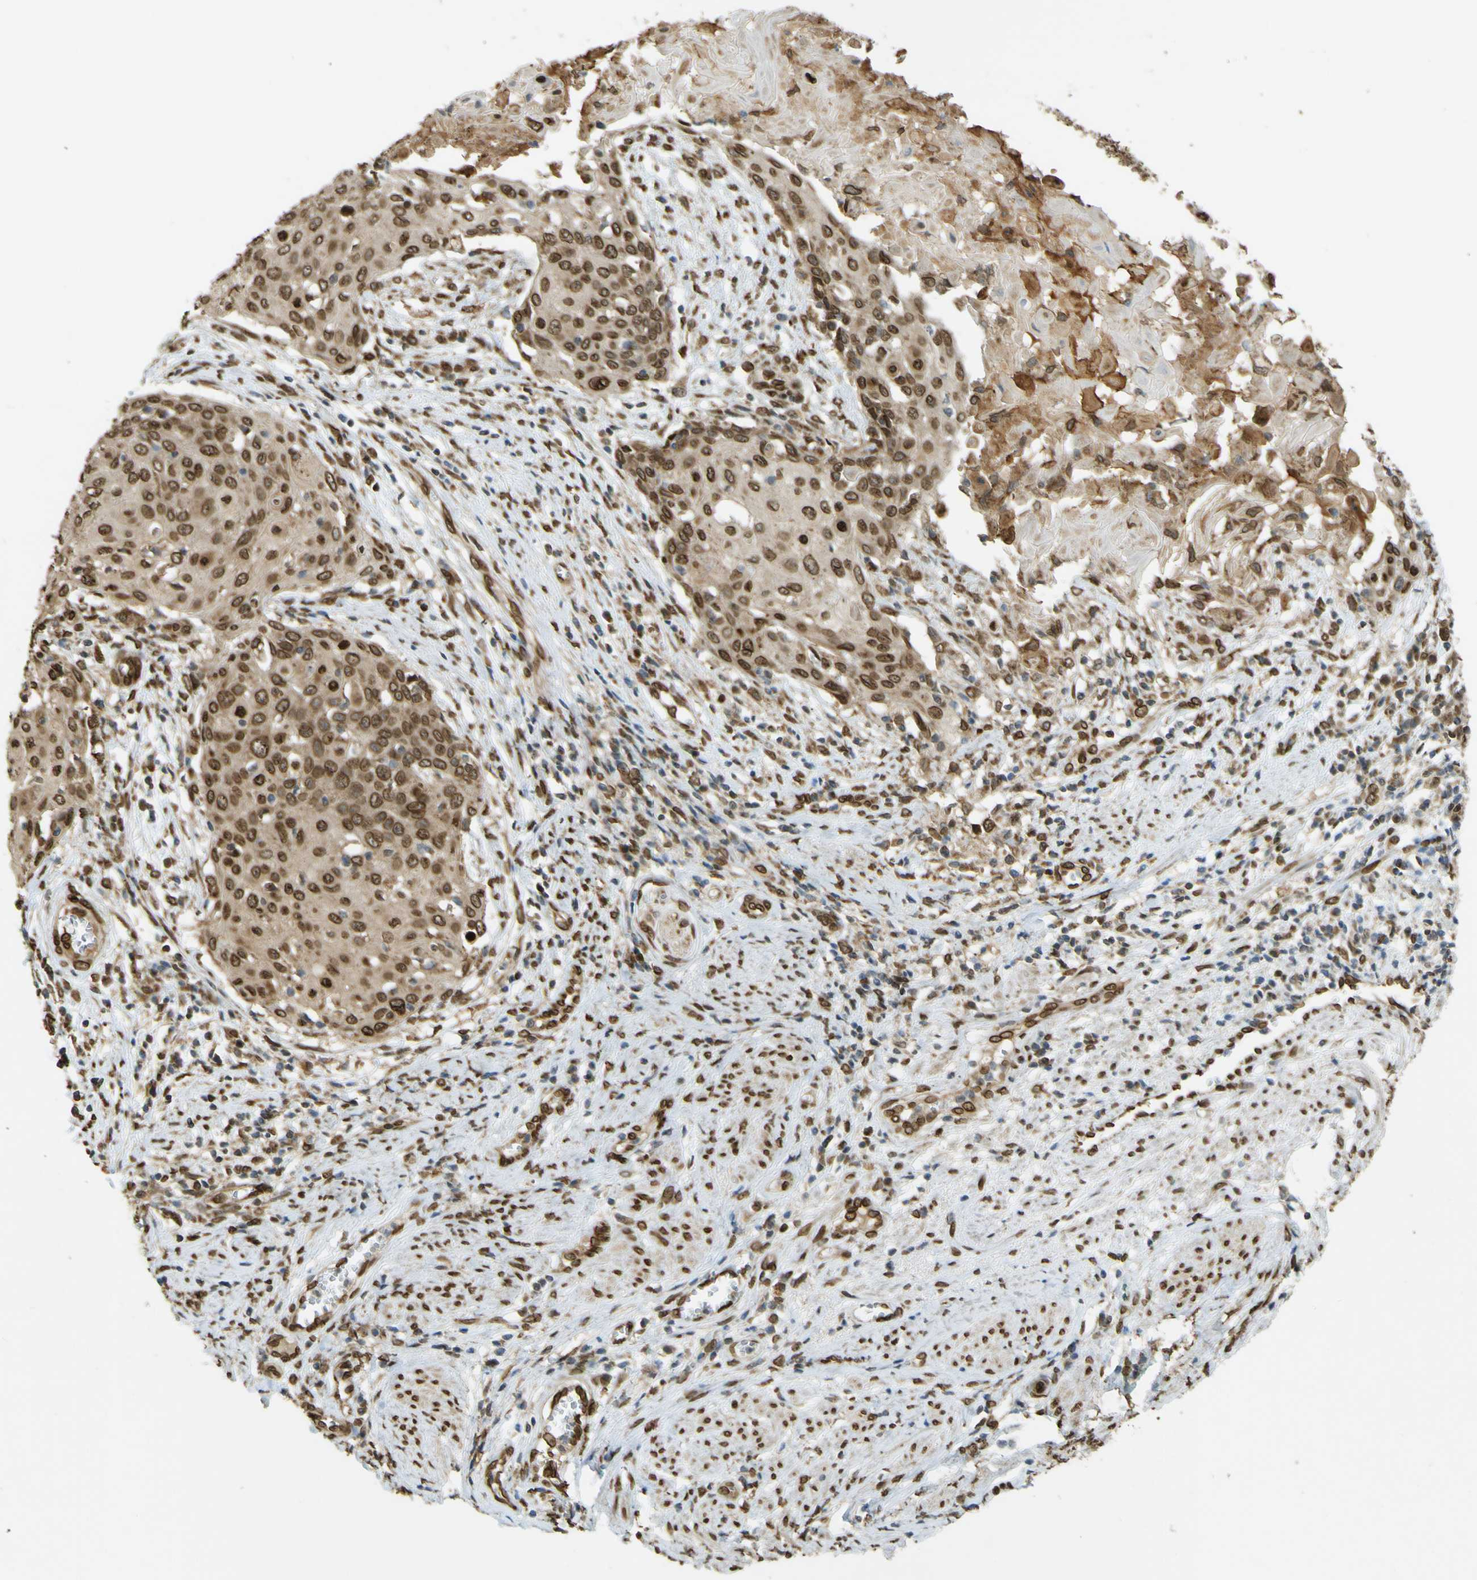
{"staining": {"intensity": "moderate", "quantity": ">75%", "location": "cytoplasmic/membranous,nuclear"}, "tissue": "cervical cancer", "cell_type": "Tumor cells", "image_type": "cancer", "snomed": [{"axis": "morphology", "description": "Squamous cell carcinoma, NOS"}, {"axis": "topography", "description": "Cervix"}], "caption": "Protein positivity by IHC exhibits moderate cytoplasmic/membranous and nuclear staining in about >75% of tumor cells in cervical cancer. Nuclei are stained in blue.", "gene": "GALNT1", "patient": {"sex": "female", "age": 39}}